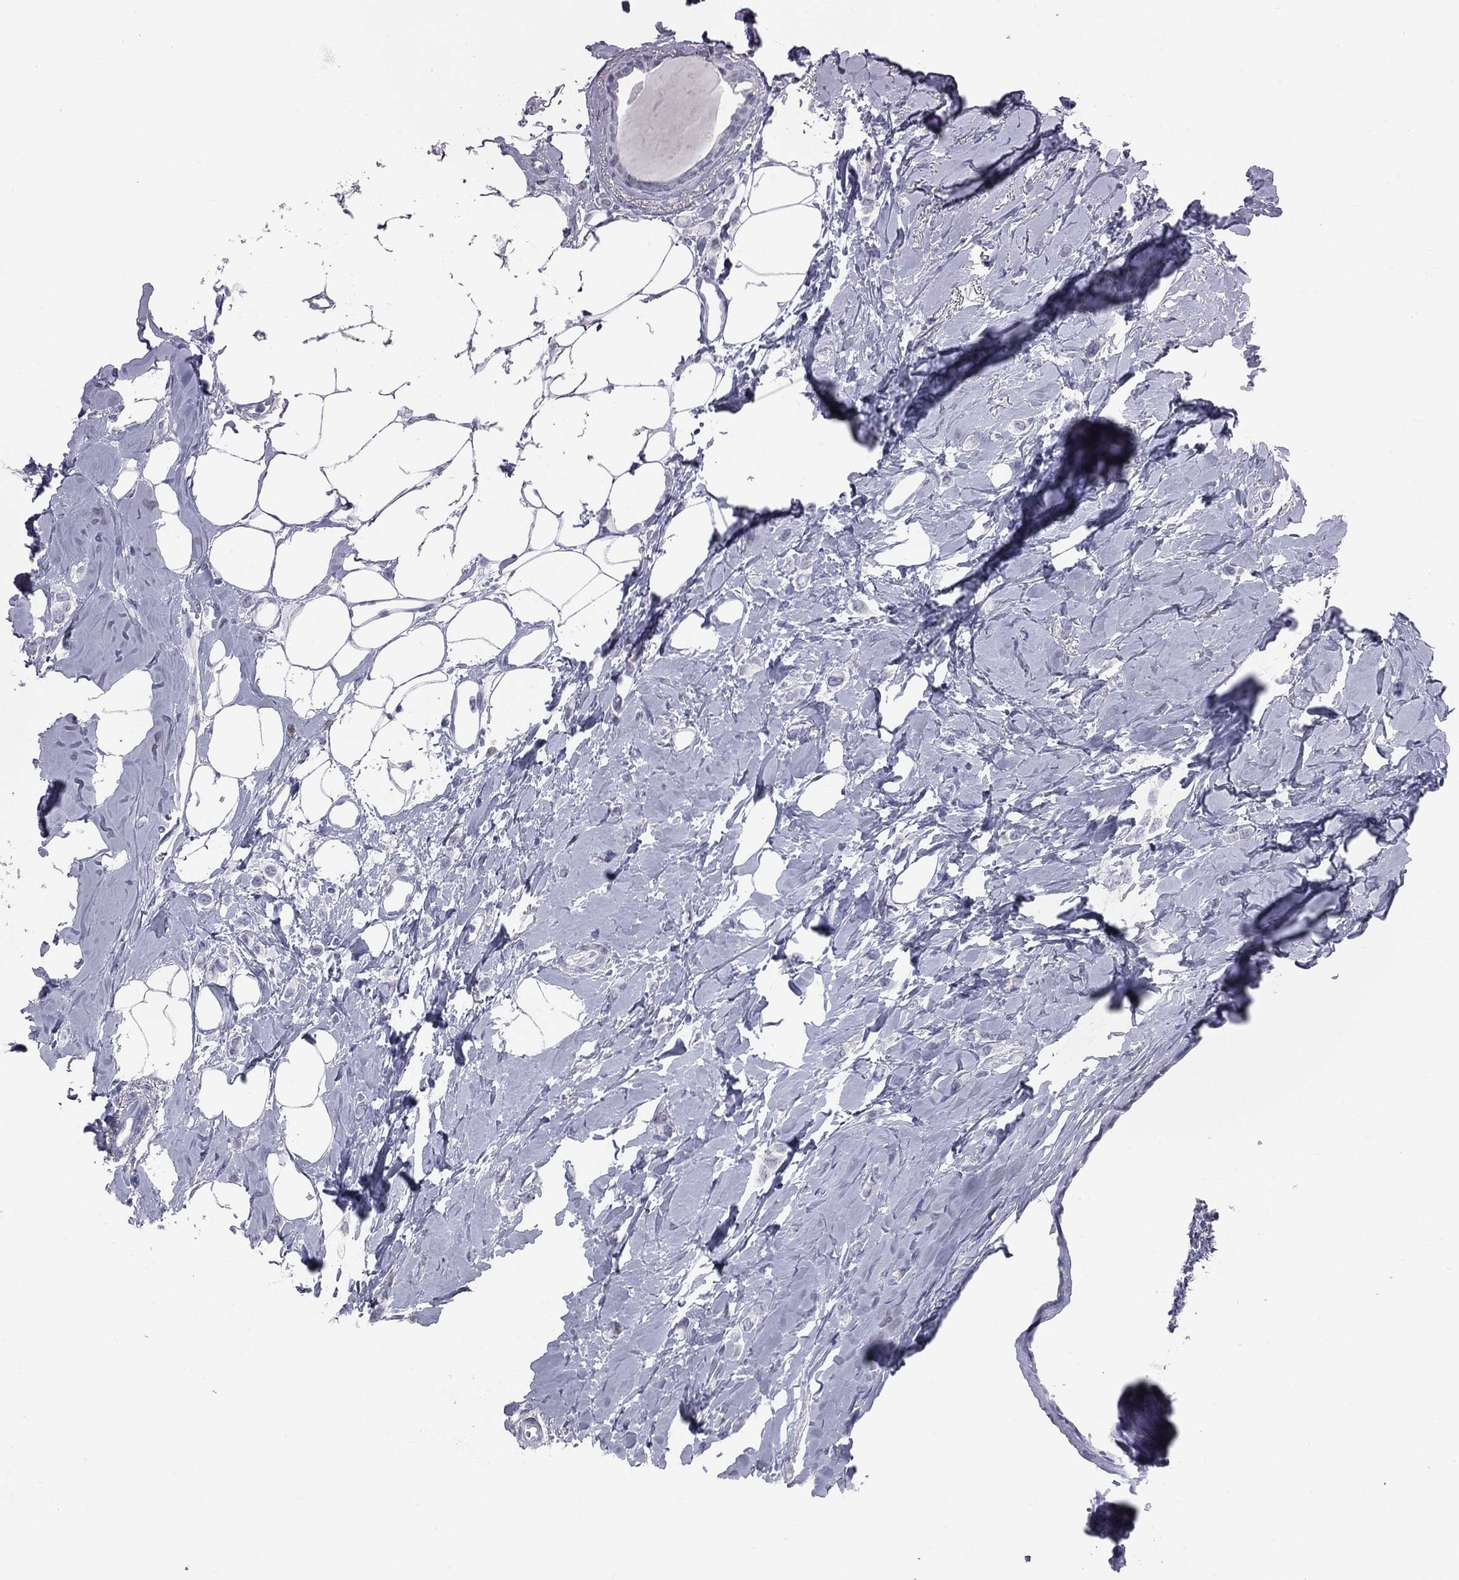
{"staining": {"intensity": "negative", "quantity": "none", "location": "none"}, "tissue": "breast cancer", "cell_type": "Tumor cells", "image_type": "cancer", "snomed": [{"axis": "morphology", "description": "Lobular carcinoma"}, {"axis": "topography", "description": "Breast"}], "caption": "Tumor cells show no significant positivity in breast lobular carcinoma.", "gene": "MLN", "patient": {"sex": "female", "age": 66}}